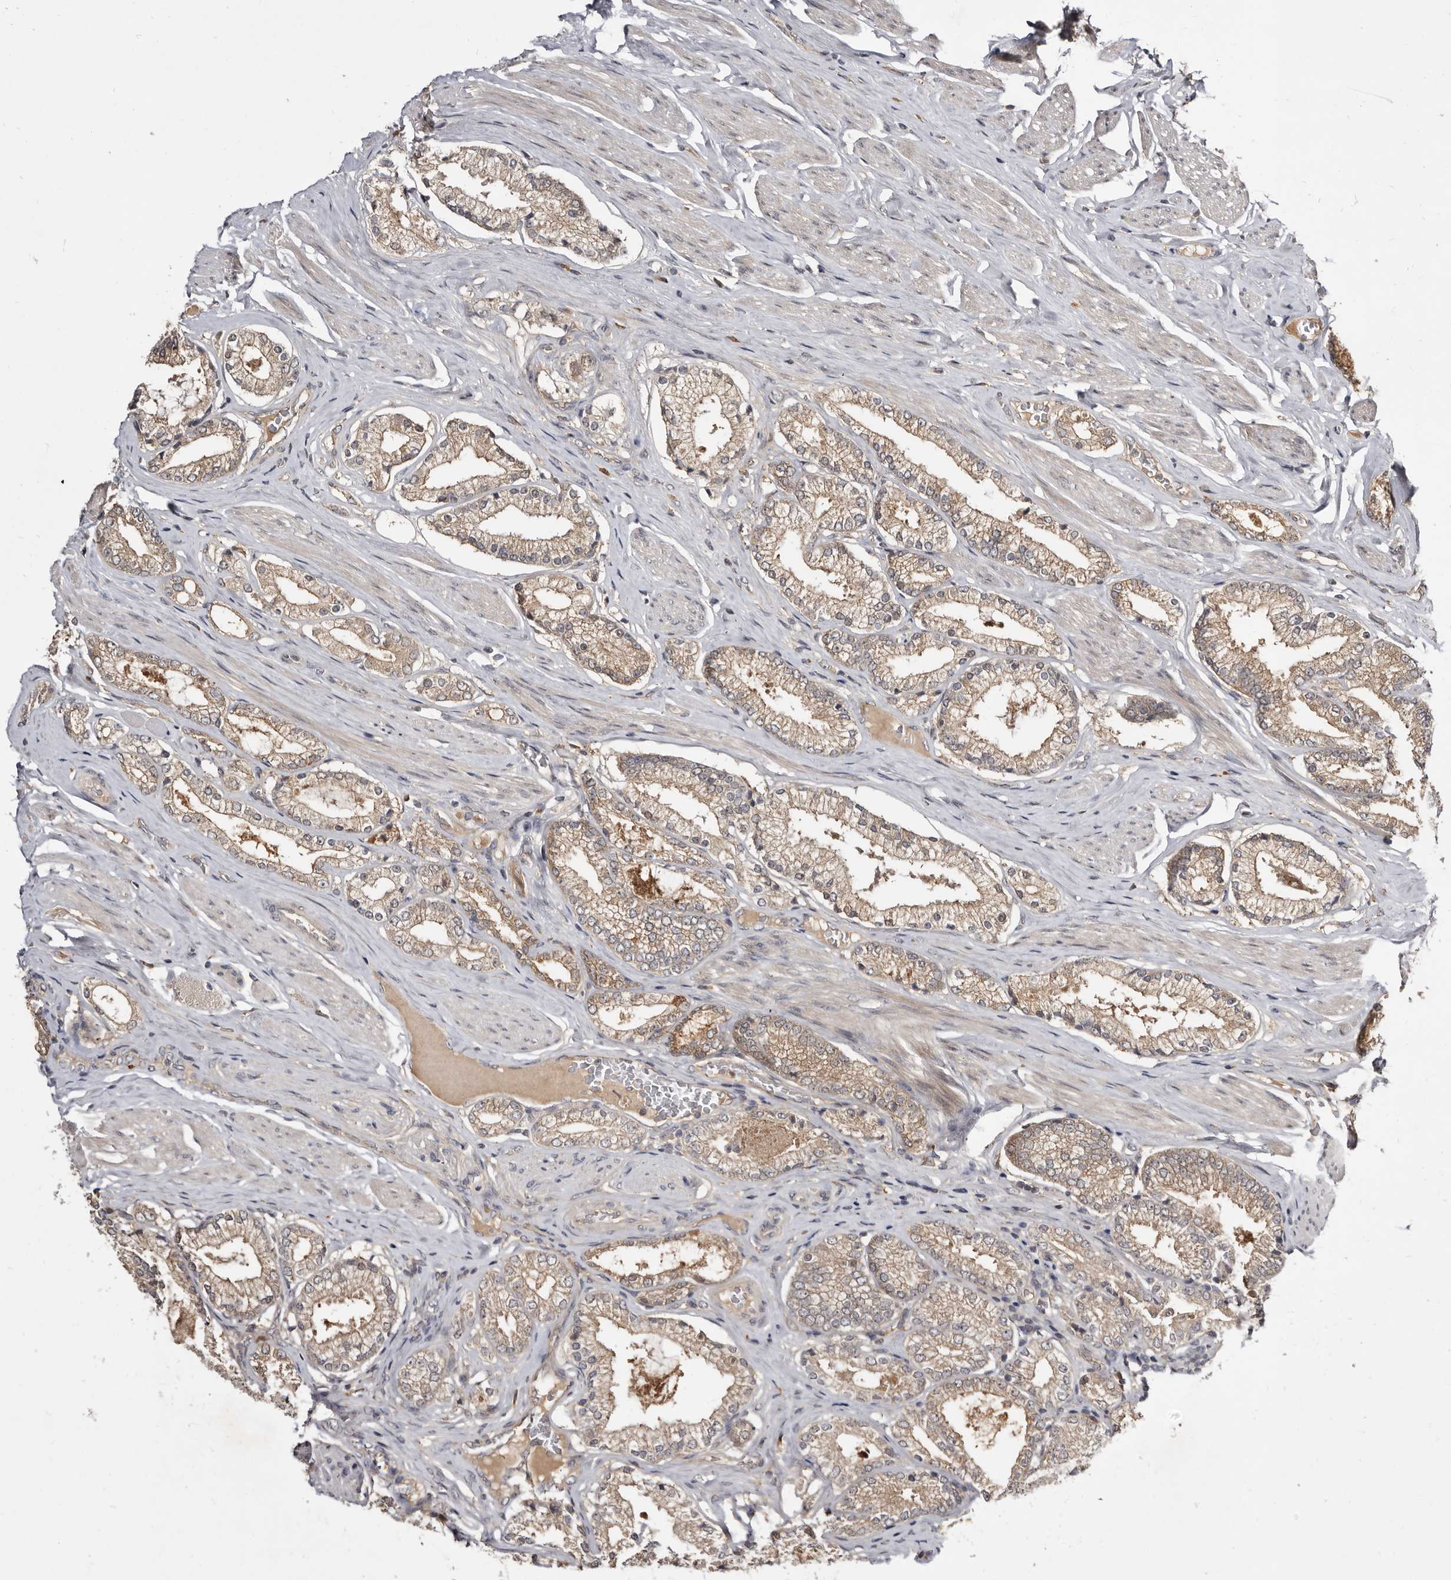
{"staining": {"intensity": "weak", "quantity": ">75%", "location": "cytoplasmic/membranous"}, "tissue": "prostate cancer", "cell_type": "Tumor cells", "image_type": "cancer", "snomed": [{"axis": "morphology", "description": "Adenocarcinoma, Low grade"}, {"axis": "topography", "description": "Prostate"}], "caption": "High-power microscopy captured an immunohistochemistry (IHC) image of prostate cancer, revealing weak cytoplasmic/membranous expression in approximately >75% of tumor cells.", "gene": "INAVA", "patient": {"sex": "male", "age": 71}}